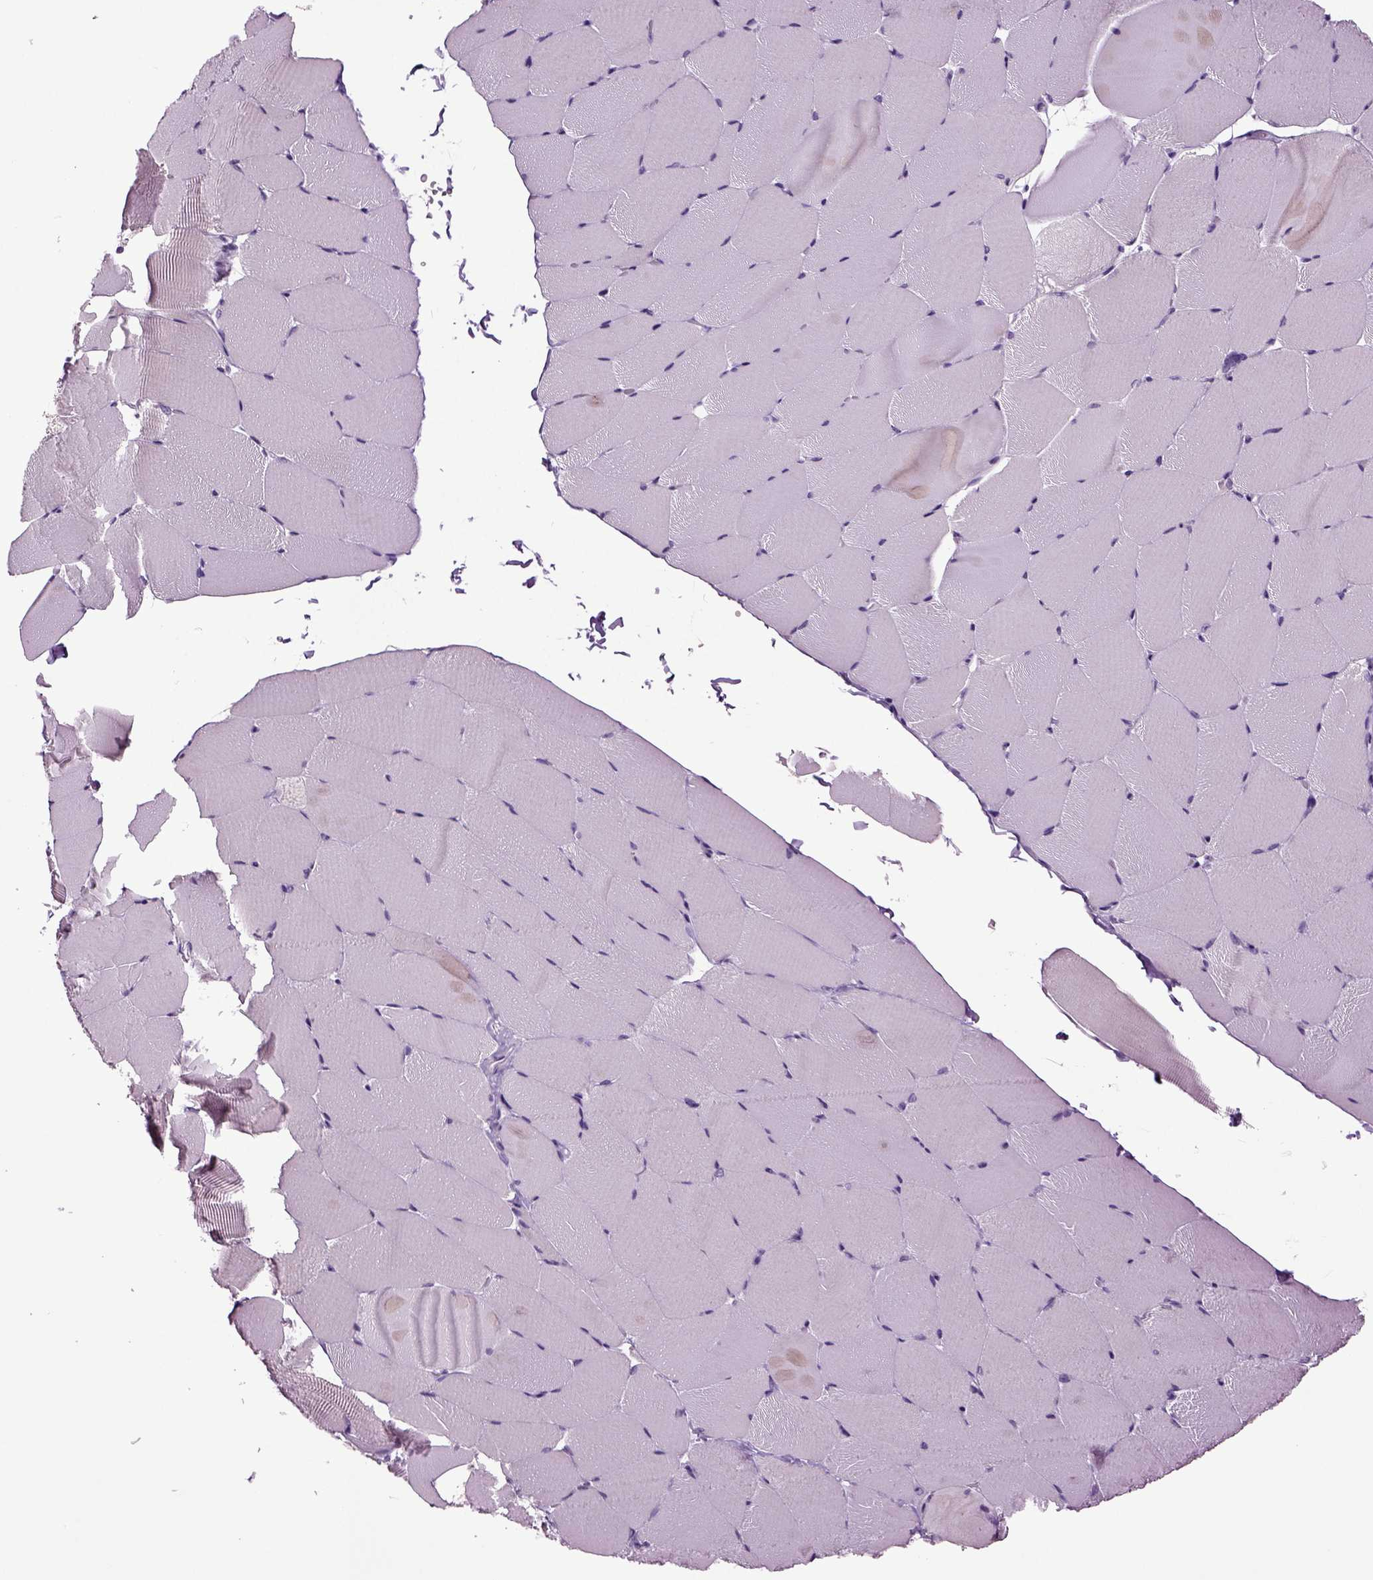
{"staining": {"intensity": "negative", "quantity": "none", "location": "none"}, "tissue": "skeletal muscle", "cell_type": "Myocytes", "image_type": "normal", "snomed": [{"axis": "morphology", "description": "Normal tissue, NOS"}, {"axis": "topography", "description": "Skeletal muscle"}], "caption": "This histopathology image is of normal skeletal muscle stained with immunohistochemistry (IHC) to label a protein in brown with the nuclei are counter-stained blue. There is no expression in myocytes. The staining is performed using DAB (3,3'-diaminobenzidine) brown chromogen with nuclei counter-stained in using hematoxylin.", "gene": "SLC17A6", "patient": {"sex": "female", "age": 37}}